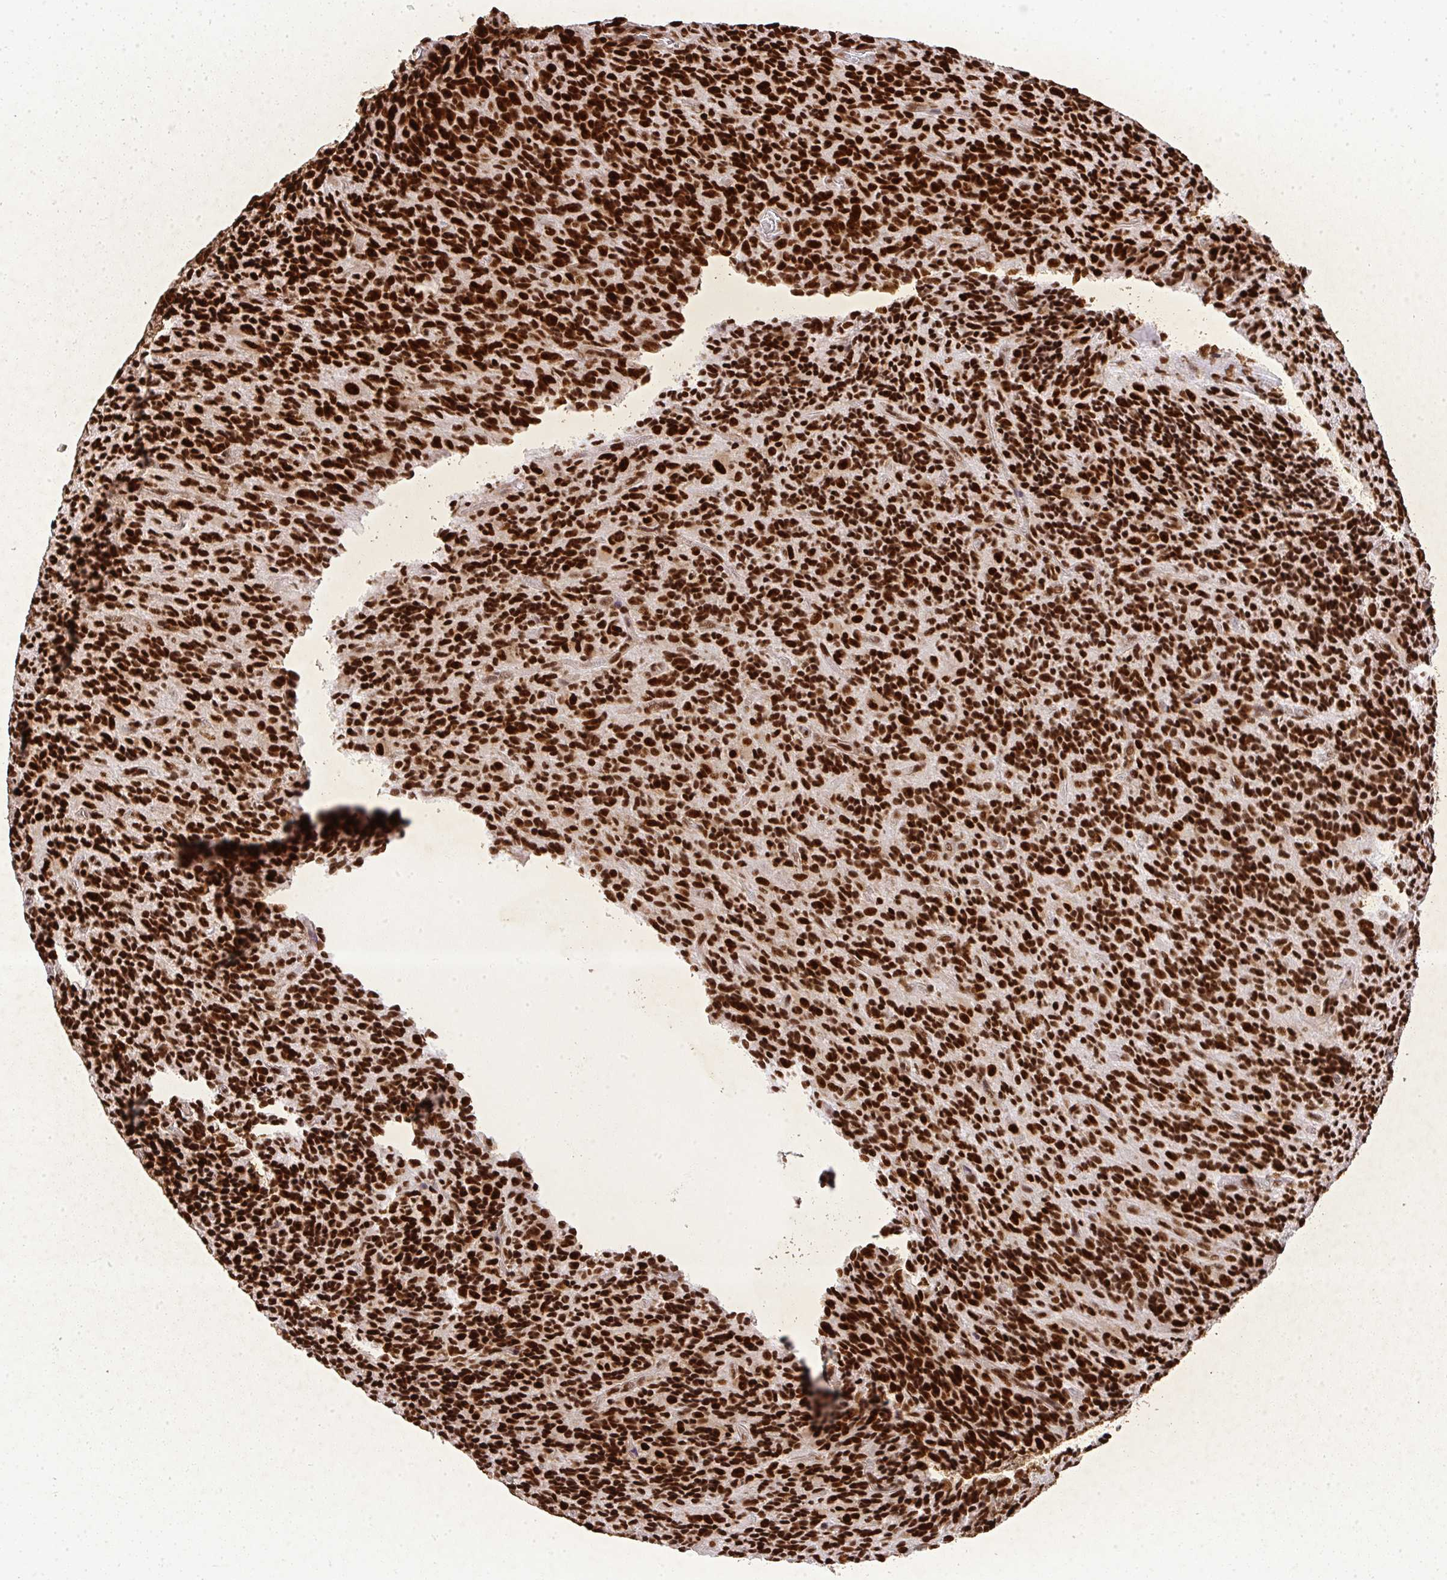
{"staining": {"intensity": "strong", "quantity": ">75%", "location": "nuclear"}, "tissue": "glioma", "cell_type": "Tumor cells", "image_type": "cancer", "snomed": [{"axis": "morphology", "description": "Glioma, malignant, High grade"}, {"axis": "topography", "description": "Brain"}], "caption": "High-grade glioma (malignant) stained with immunohistochemistry reveals strong nuclear positivity in about >75% of tumor cells.", "gene": "U2AF1", "patient": {"sex": "male", "age": 76}}